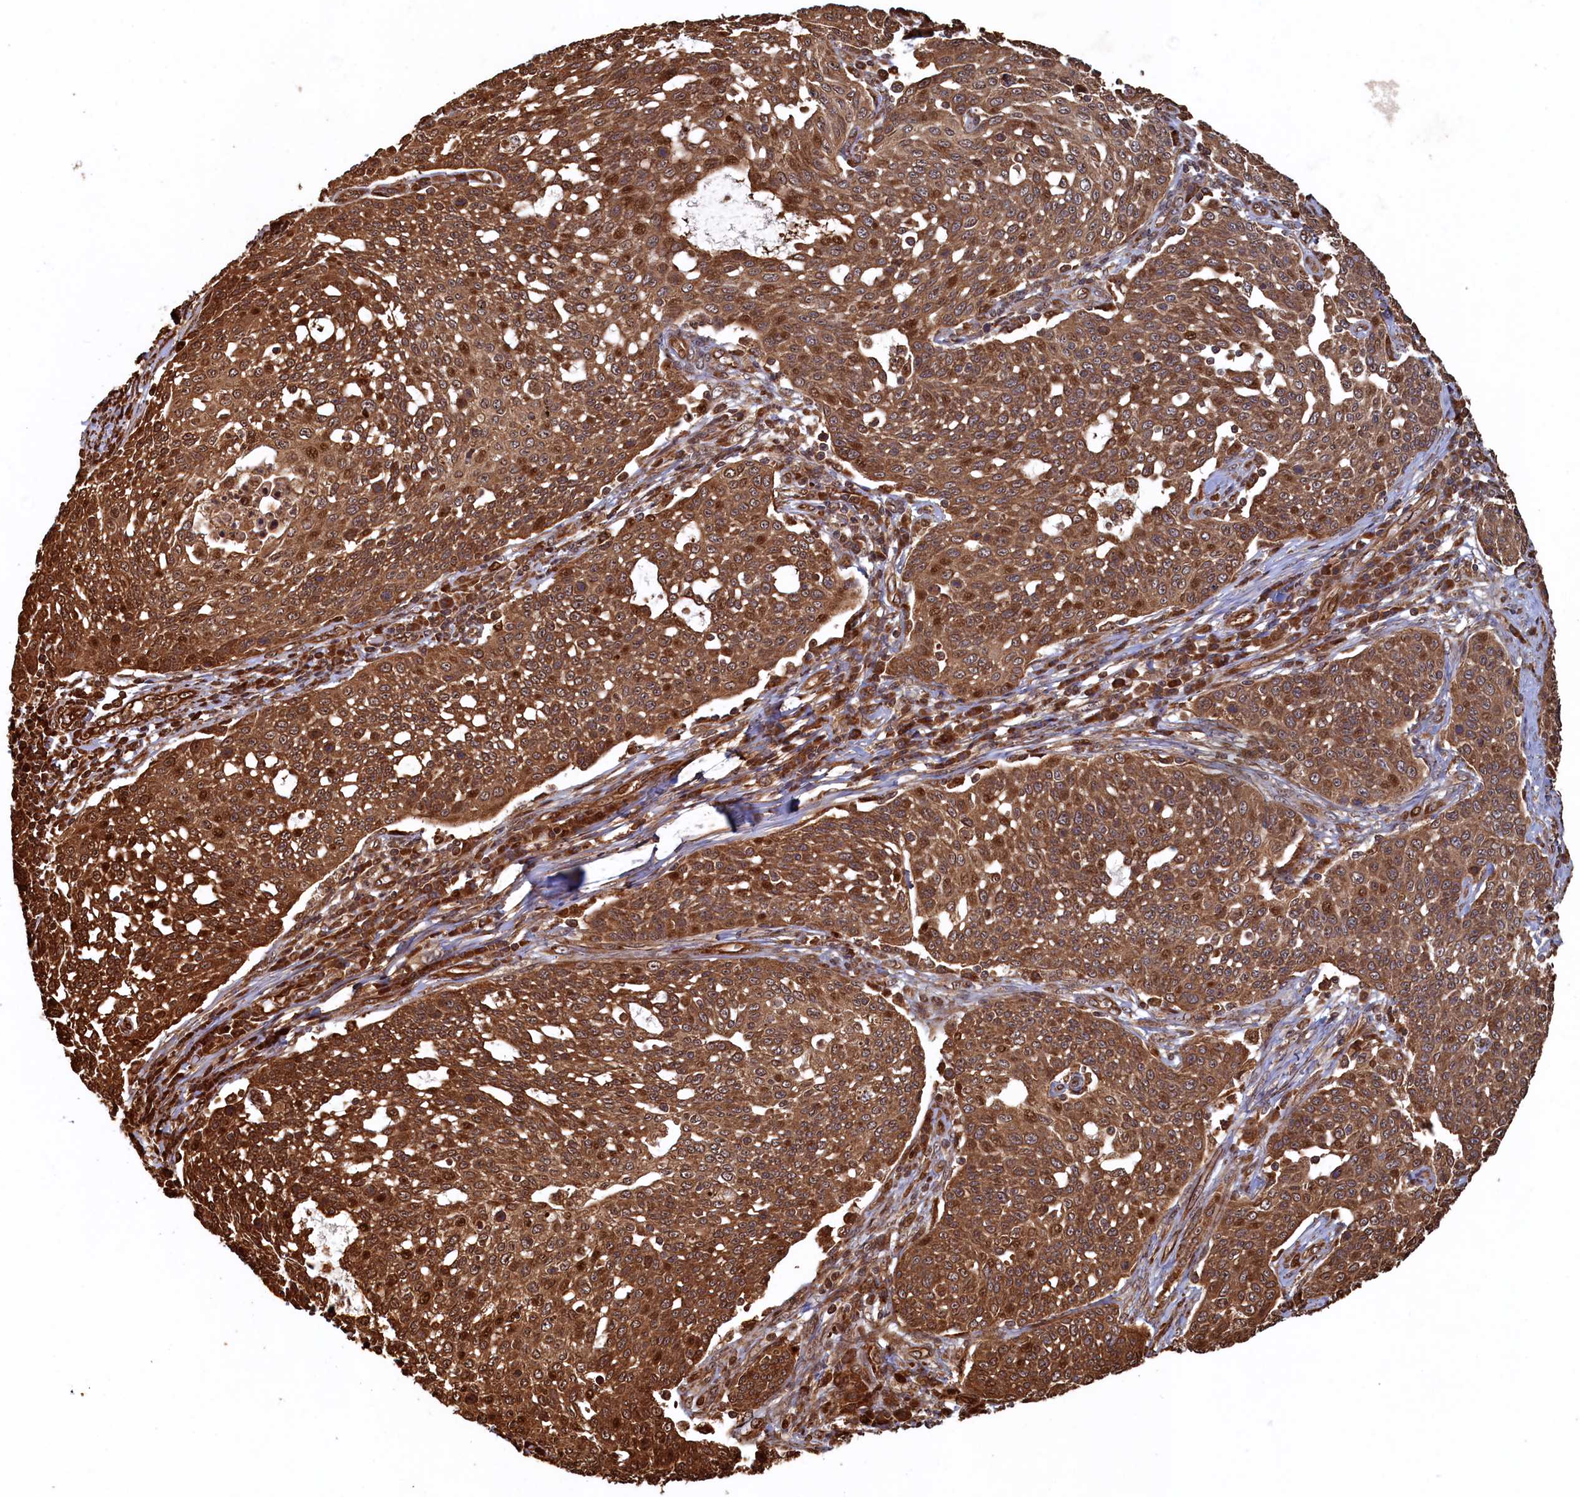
{"staining": {"intensity": "moderate", "quantity": ">75%", "location": "cytoplasmic/membranous,nuclear"}, "tissue": "cervical cancer", "cell_type": "Tumor cells", "image_type": "cancer", "snomed": [{"axis": "morphology", "description": "Squamous cell carcinoma, NOS"}, {"axis": "topography", "description": "Cervix"}], "caption": "A brown stain shows moderate cytoplasmic/membranous and nuclear expression of a protein in cervical squamous cell carcinoma tumor cells.", "gene": "PIGN", "patient": {"sex": "female", "age": 34}}